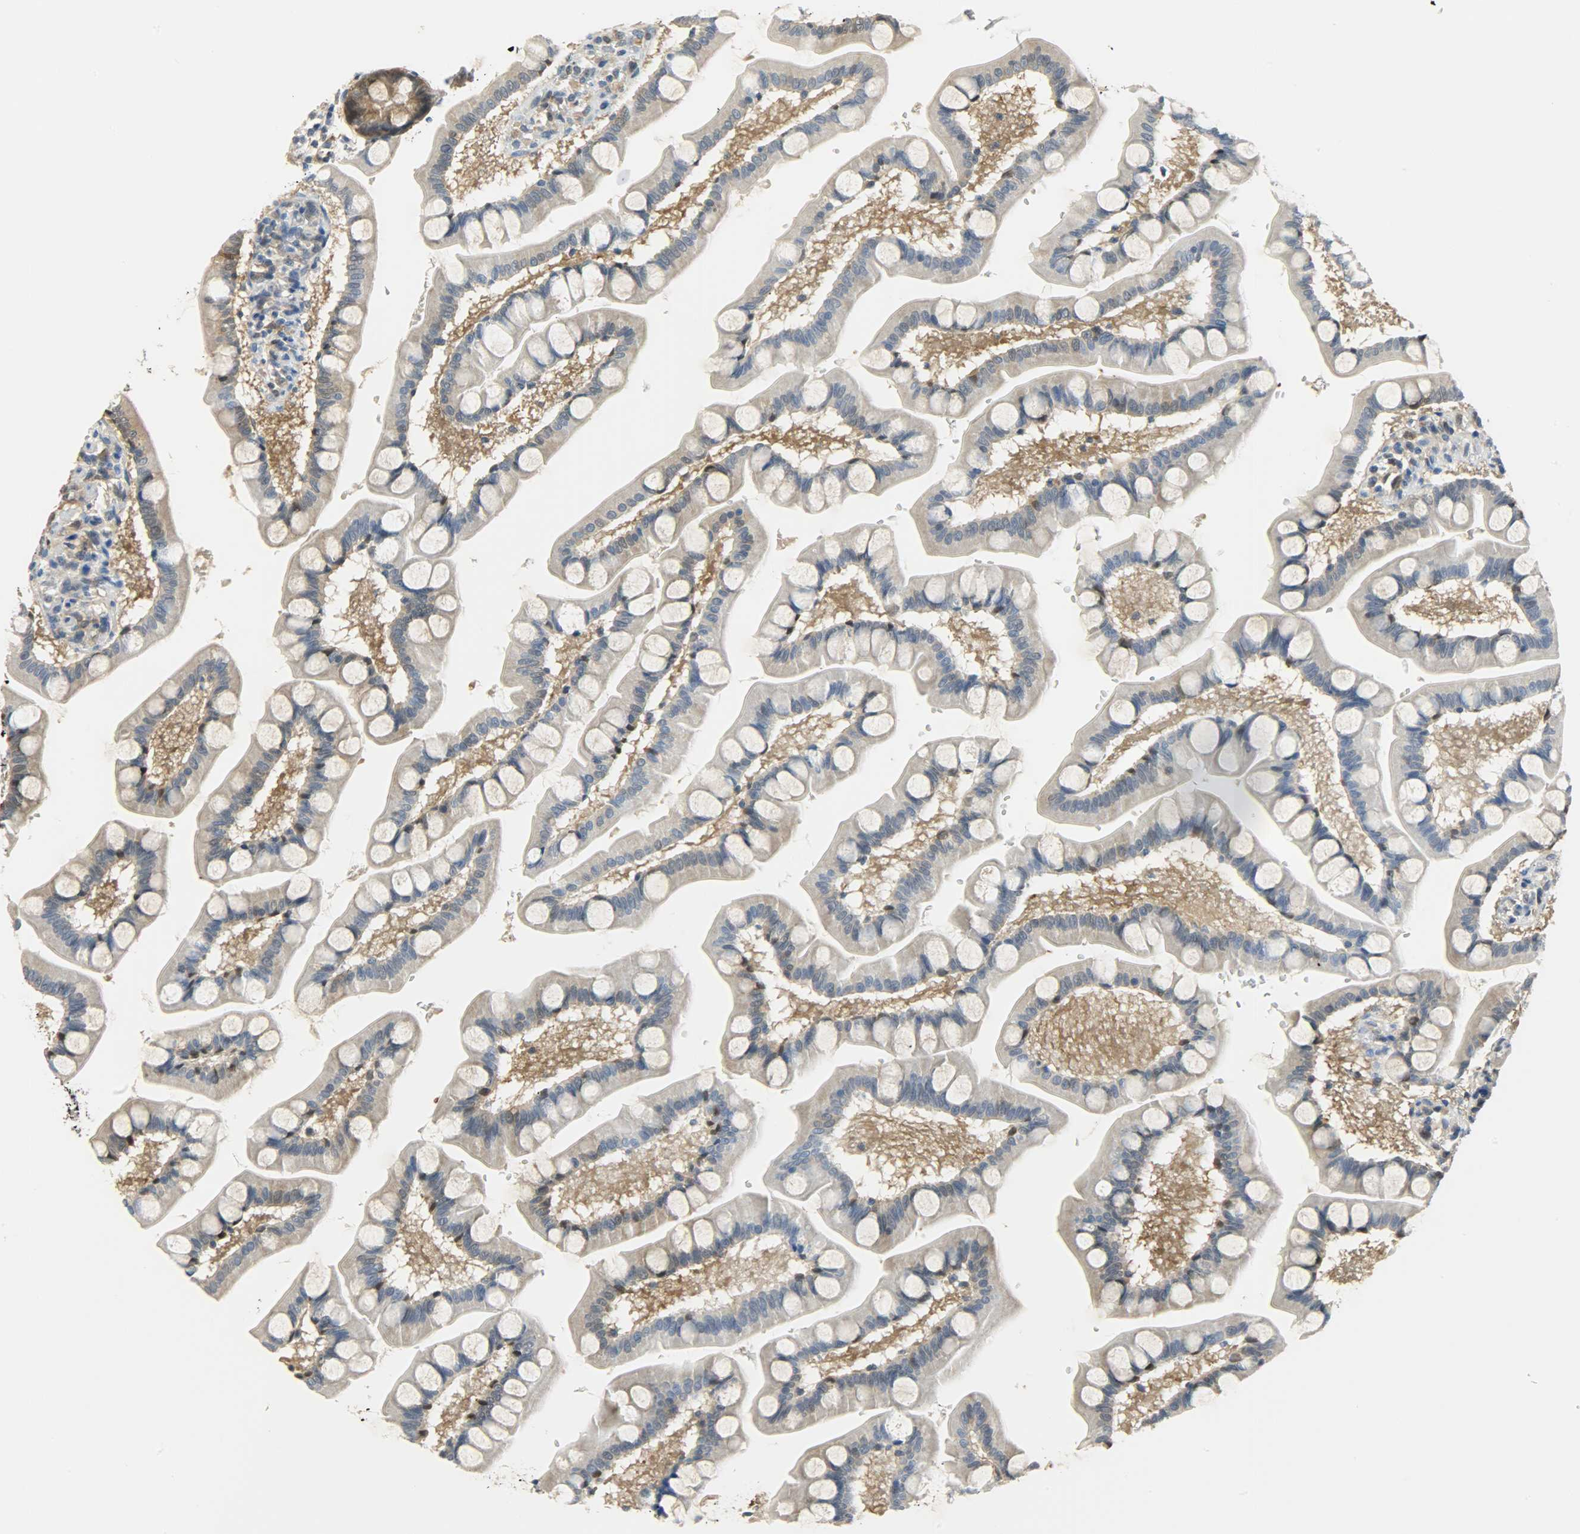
{"staining": {"intensity": "strong", "quantity": ">75%", "location": "cytoplasmic/membranous,nuclear"}, "tissue": "small intestine", "cell_type": "Glandular cells", "image_type": "normal", "snomed": [{"axis": "morphology", "description": "Normal tissue, NOS"}, {"axis": "topography", "description": "Small intestine"}], "caption": "A brown stain shows strong cytoplasmic/membranous,nuclear staining of a protein in glandular cells of benign small intestine. (IHC, brightfield microscopy, high magnification).", "gene": "EIF4EBP1", "patient": {"sex": "male", "age": 41}}